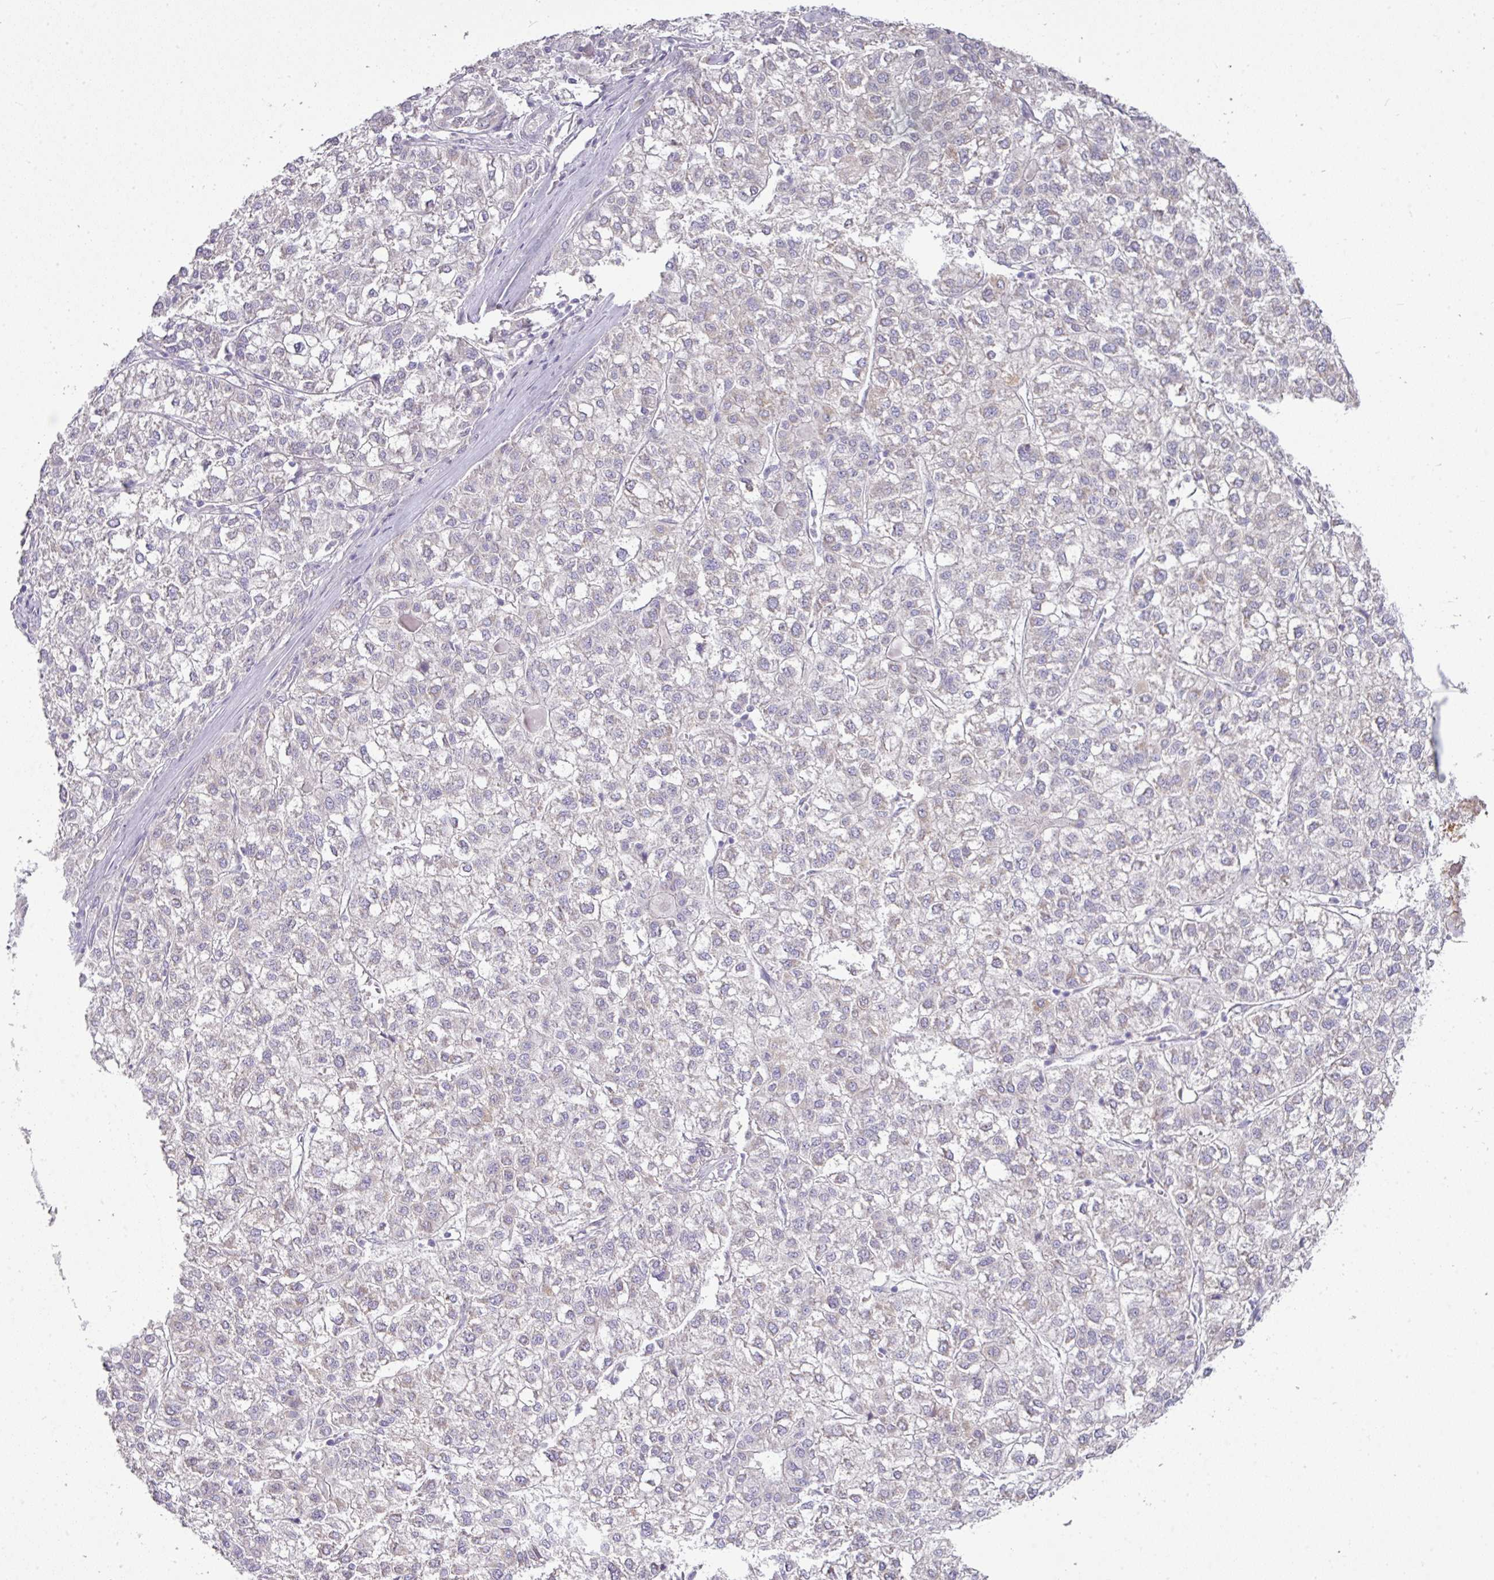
{"staining": {"intensity": "negative", "quantity": "none", "location": "none"}, "tissue": "liver cancer", "cell_type": "Tumor cells", "image_type": "cancer", "snomed": [{"axis": "morphology", "description": "Carcinoma, Hepatocellular, NOS"}, {"axis": "topography", "description": "Liver"}], "caption": "Human liver cancer (hepatocellular carcinoma) stained for a protein using immunohistochemistry (IHC) demonstrates no expression in tumor cells.", "gene": "BCL11A", "patient": {"sex": "female", "age": 43}}